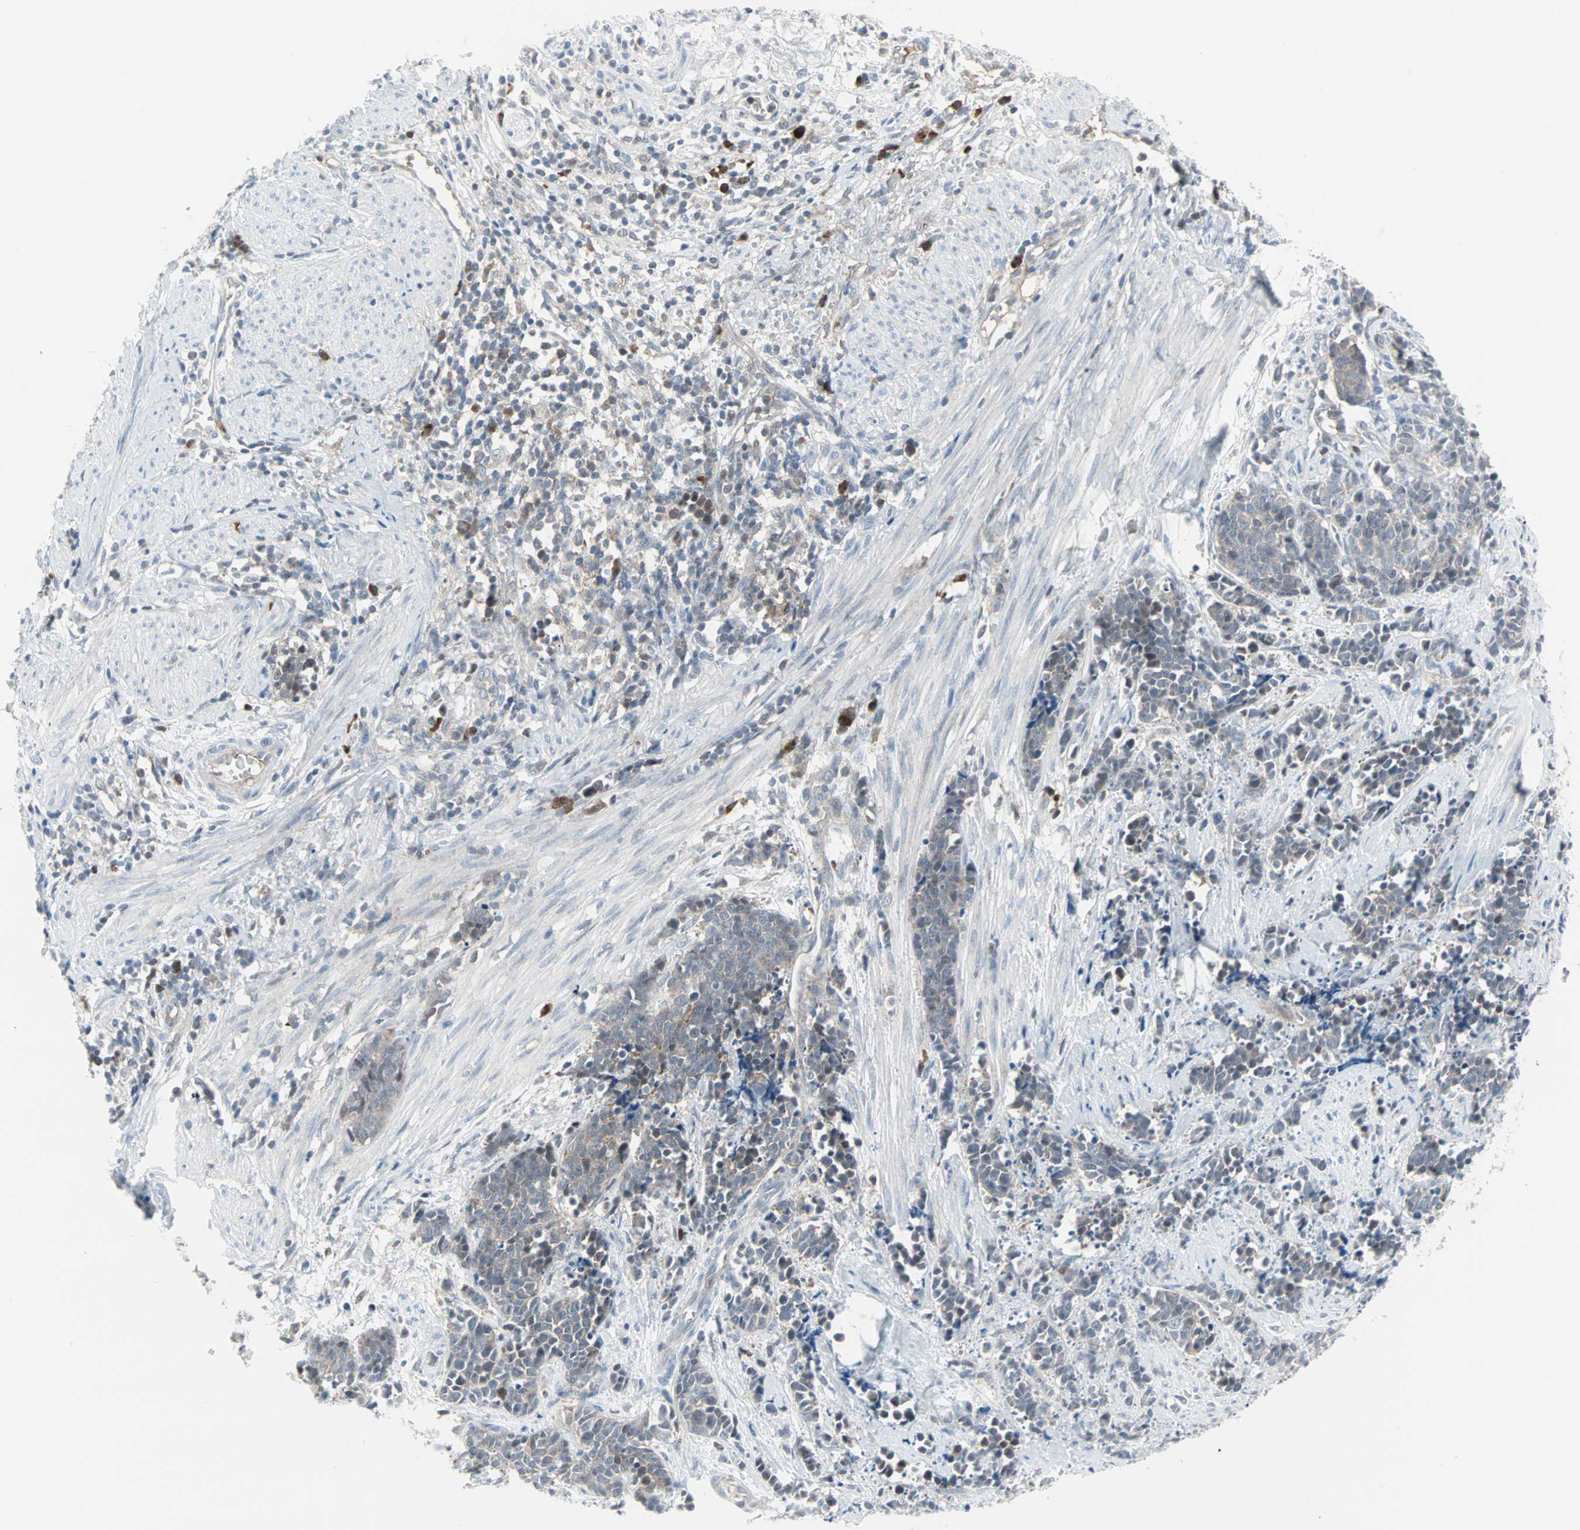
{"staining": {"intensity": "weak", "quantity": "<25%", "location": "cytoplasmic/membranous"}, "tissue": "cervical cancer", "cell_type": "Tumor cells", "image_type": "cancer", "snomed": [{"axis": "morphology", "description": "Squamous cell carcinoma, NOS"}, {"axis": "topography", "description": "Cervix"}], "caption": "Immunohistochemistry (IHC) micrograph of human squamous cell carcinoma (cervical) stained for a protein (brown), which demonstrates no staining in tumor cells.", "gene": "CASP3", "patient": {"sex": "female", "age": 35}}